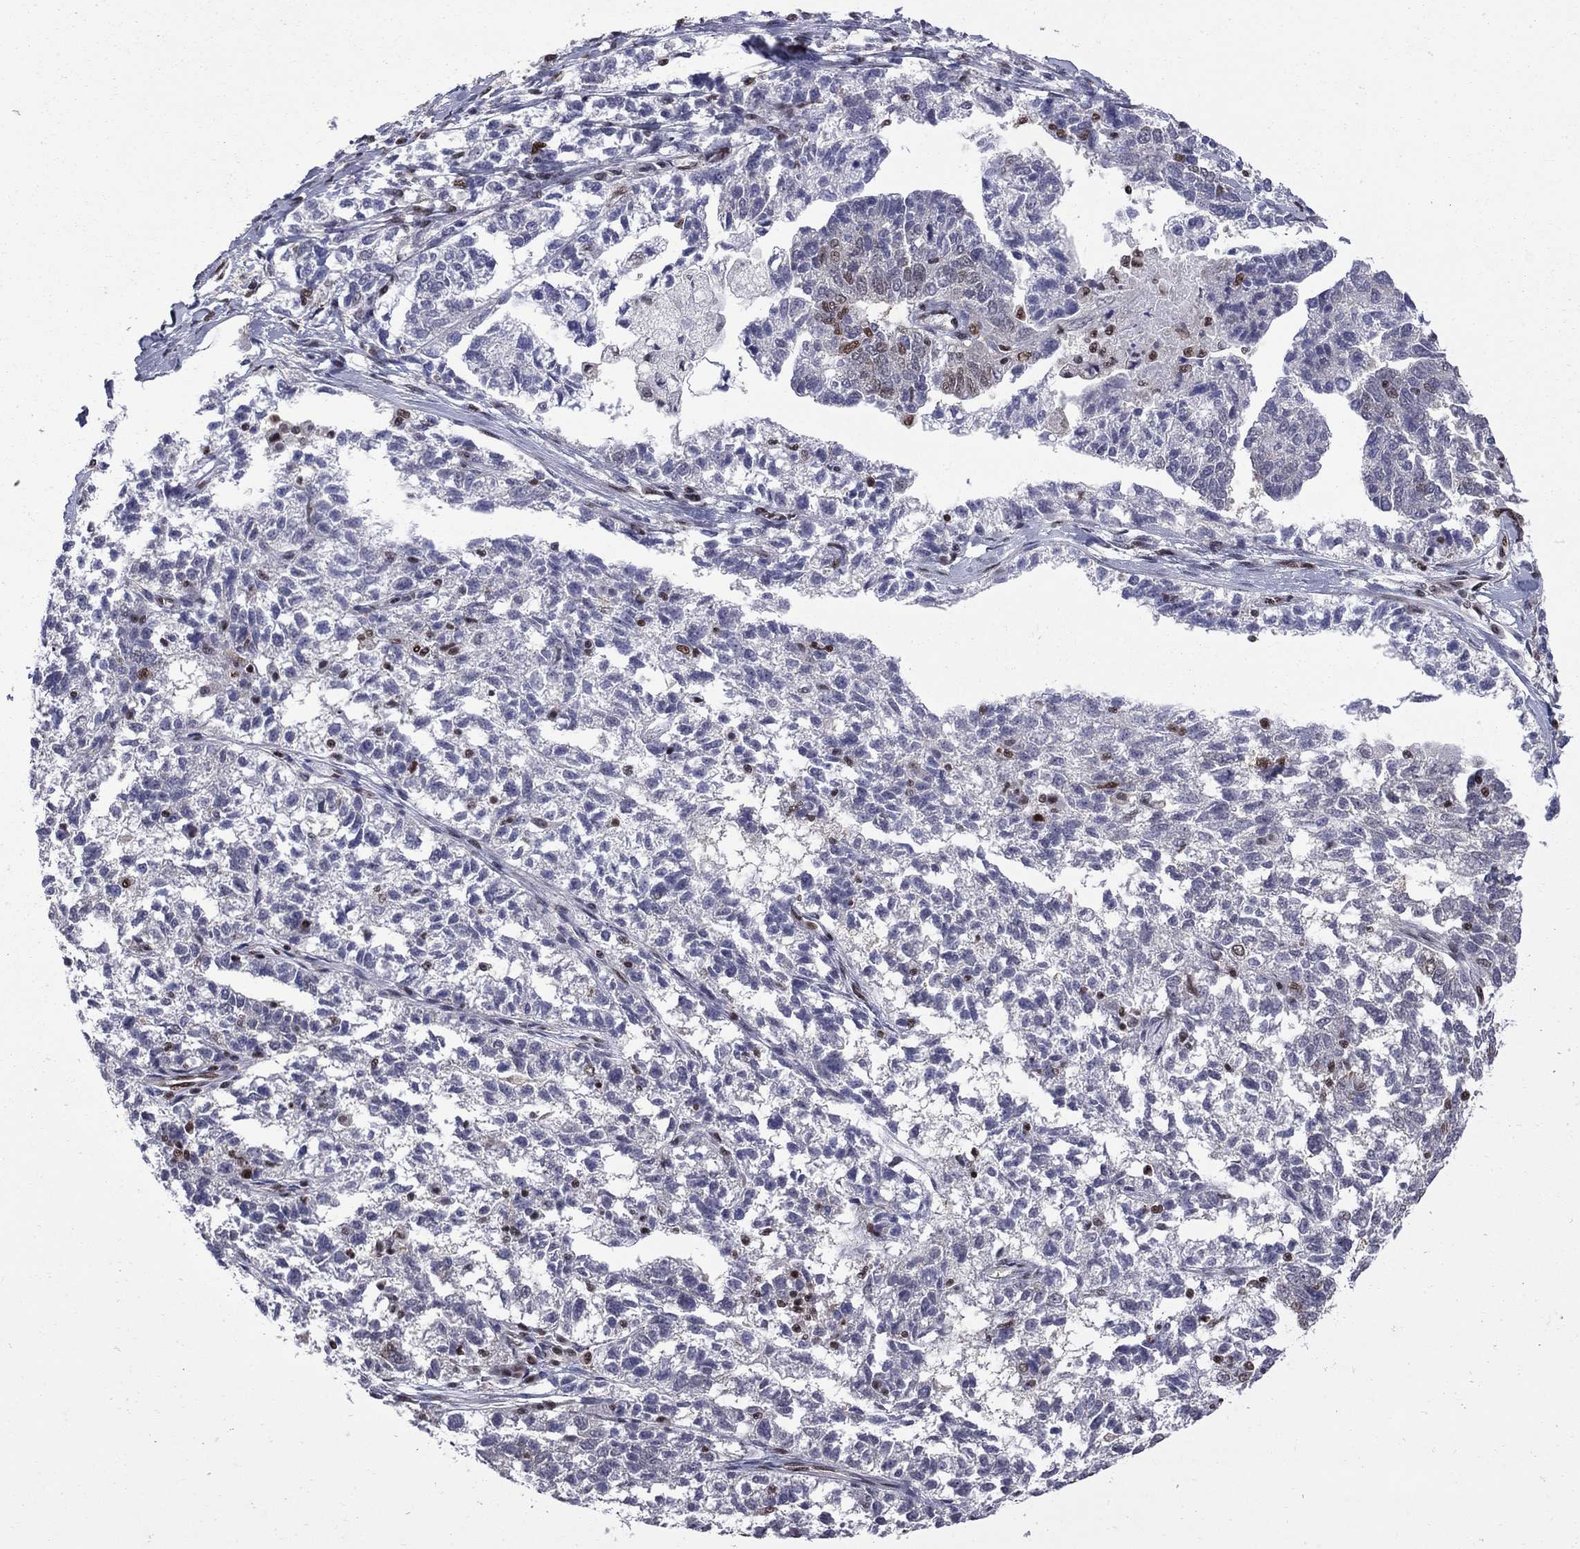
{"staining": {"intensity": "moderate", "quantity": "25%-75%", "location": "nuclear"}, "tissue": "ovarian cancer", "cell_type": "Tumor cells", "image_type": "cancer", "snomed": [{"axis": "morphology", "description": "Cystadenocarcinoma, serous, NOS"}, {"axis": "topography", "description": "Ovary"}], "caption": "A micrograph showing moderate nuclear positivity in approximately 25%-75% of tumor cells in ovarian cancer, as visualized by brown immunohistochemical staining.", "gene": "MED25", "patient": {"sex": "female", "age": 71}}